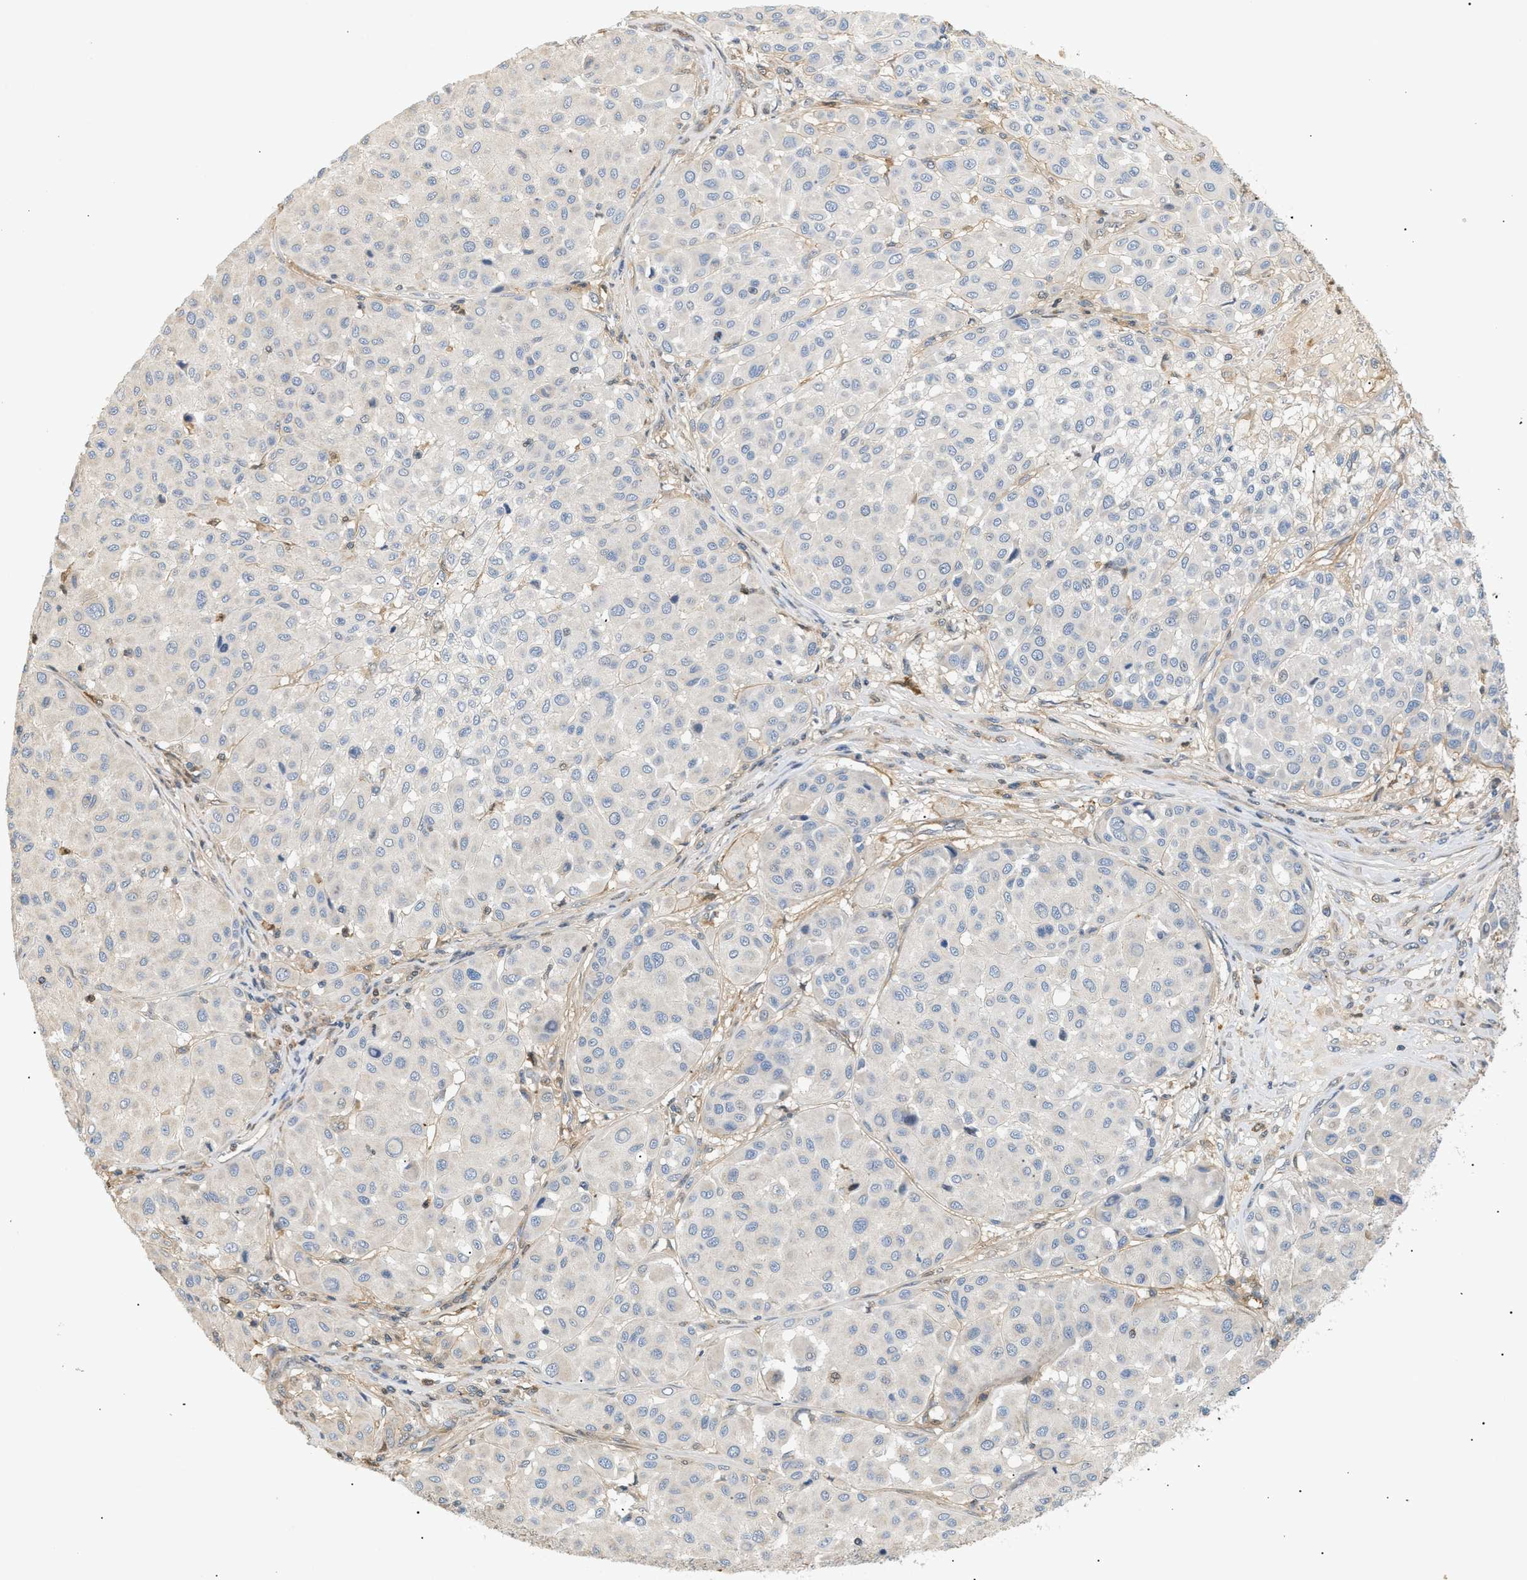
{"staining": {"intensity": "negative", "quantity": "none", "location": "none"}, "tissue": "melanoma", "cell_type": "Tumor cells", "image_type": "cancer", "snomed": [{"axis": "morphology", "description": "Malignant melanoma, Metastatic site"}, {"axis": "topography", "description": "Soft tissue"}], "caption": "Immunohistochemistry histopathology image of human malignant melanoma (metastatic site) stained for a protein (brown), which demonstrates no positivity in tumor cells.", "gene": "FARS2", "patient": {"sex": "male", "age": 41}}